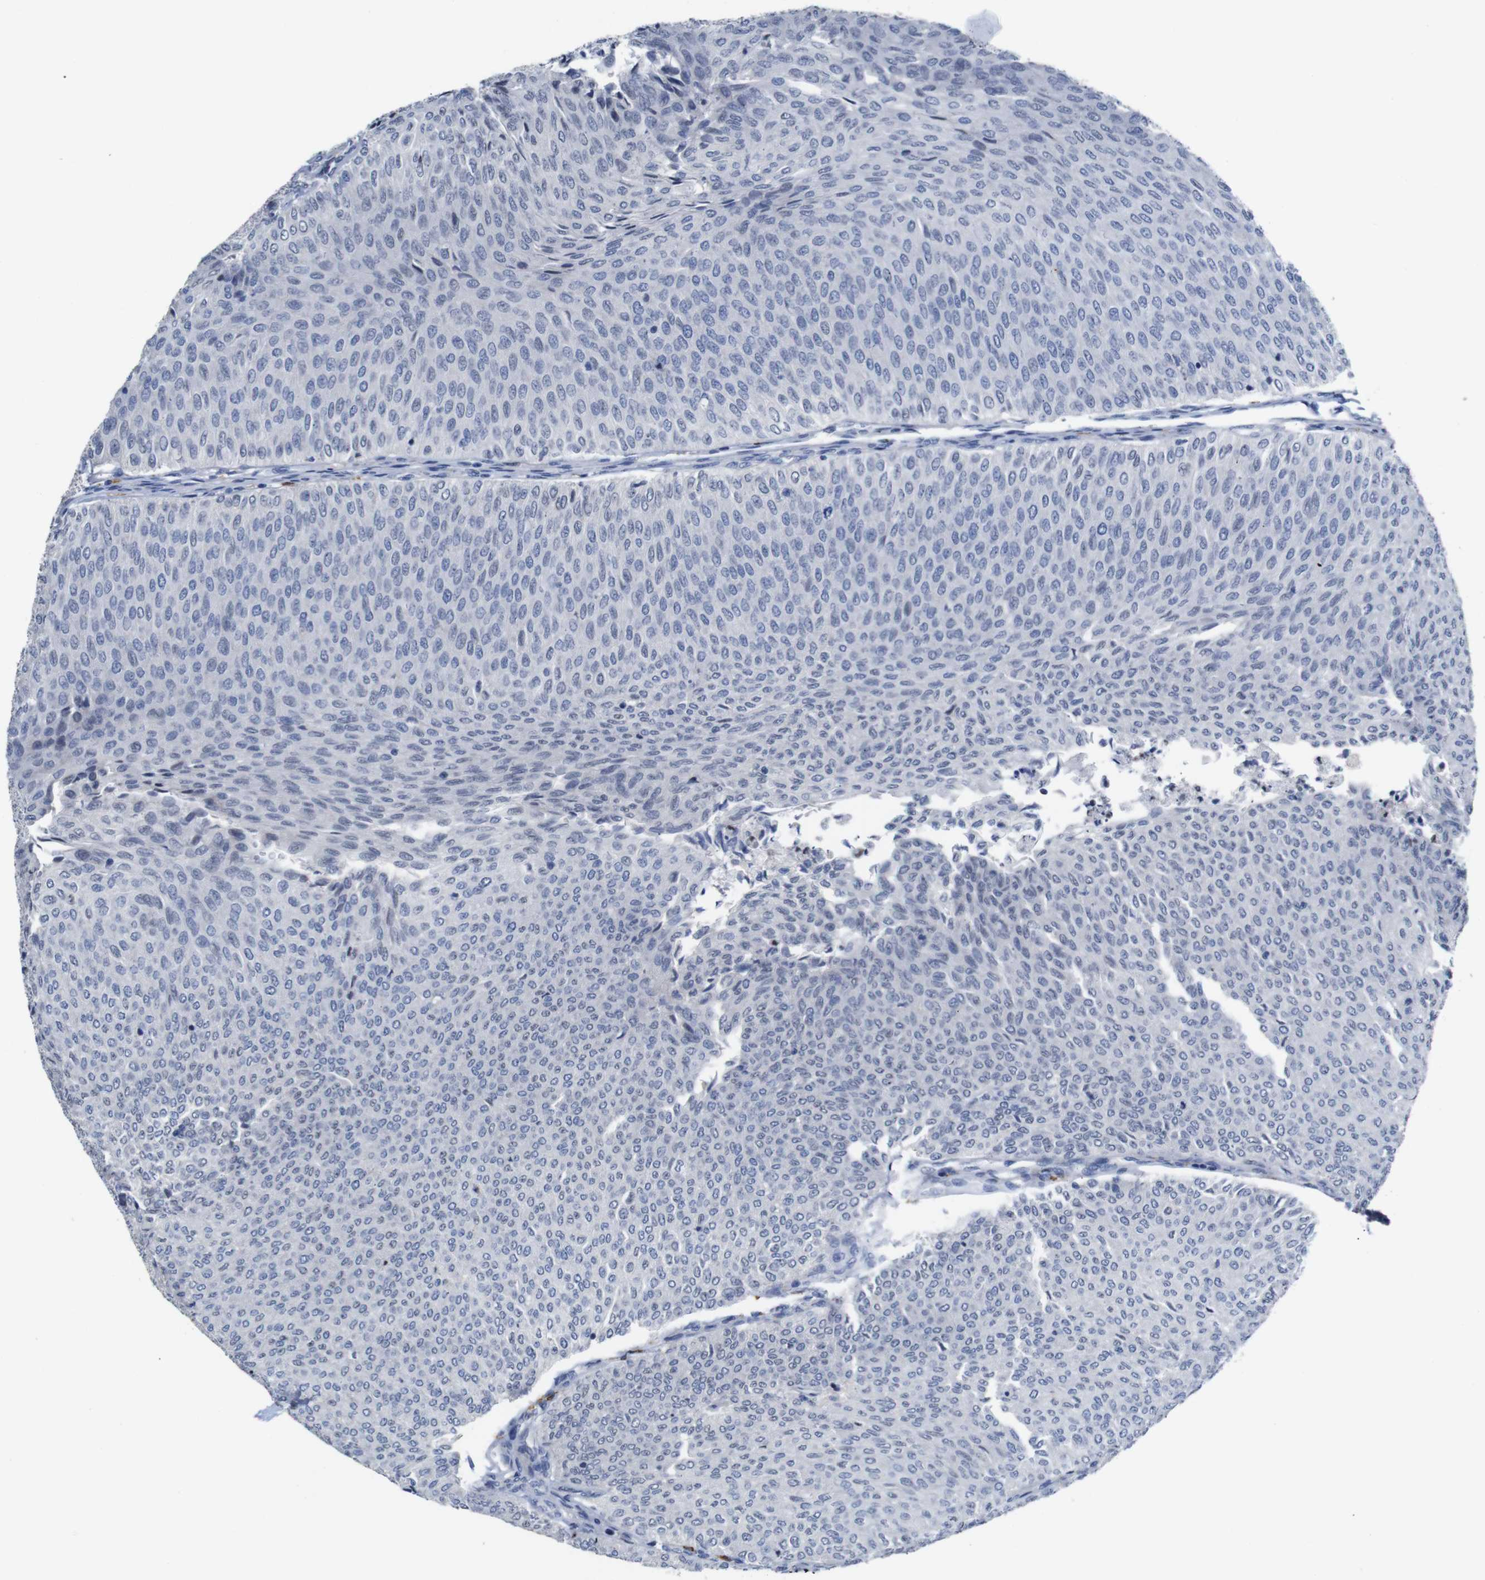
{"staining": {"intensity": "negative", "quantity": "none", "location": "none"}, "tissue": "urothelial cancer", "cell_type": "Tumor cells", "image_type": "cancer", "snomed": [{"axis": "morphology", "description": "Urothelial carcinoma, Low grade"}, {"axis": "topography", "description": "Urinary bladder"}], "caption": "Protein analysis of low-grade urothelial carcinoma demonstrates no significant staining in tumor cells.", "gene": "TCEAL9", "patient": {"sex": "male", "age": 78}}